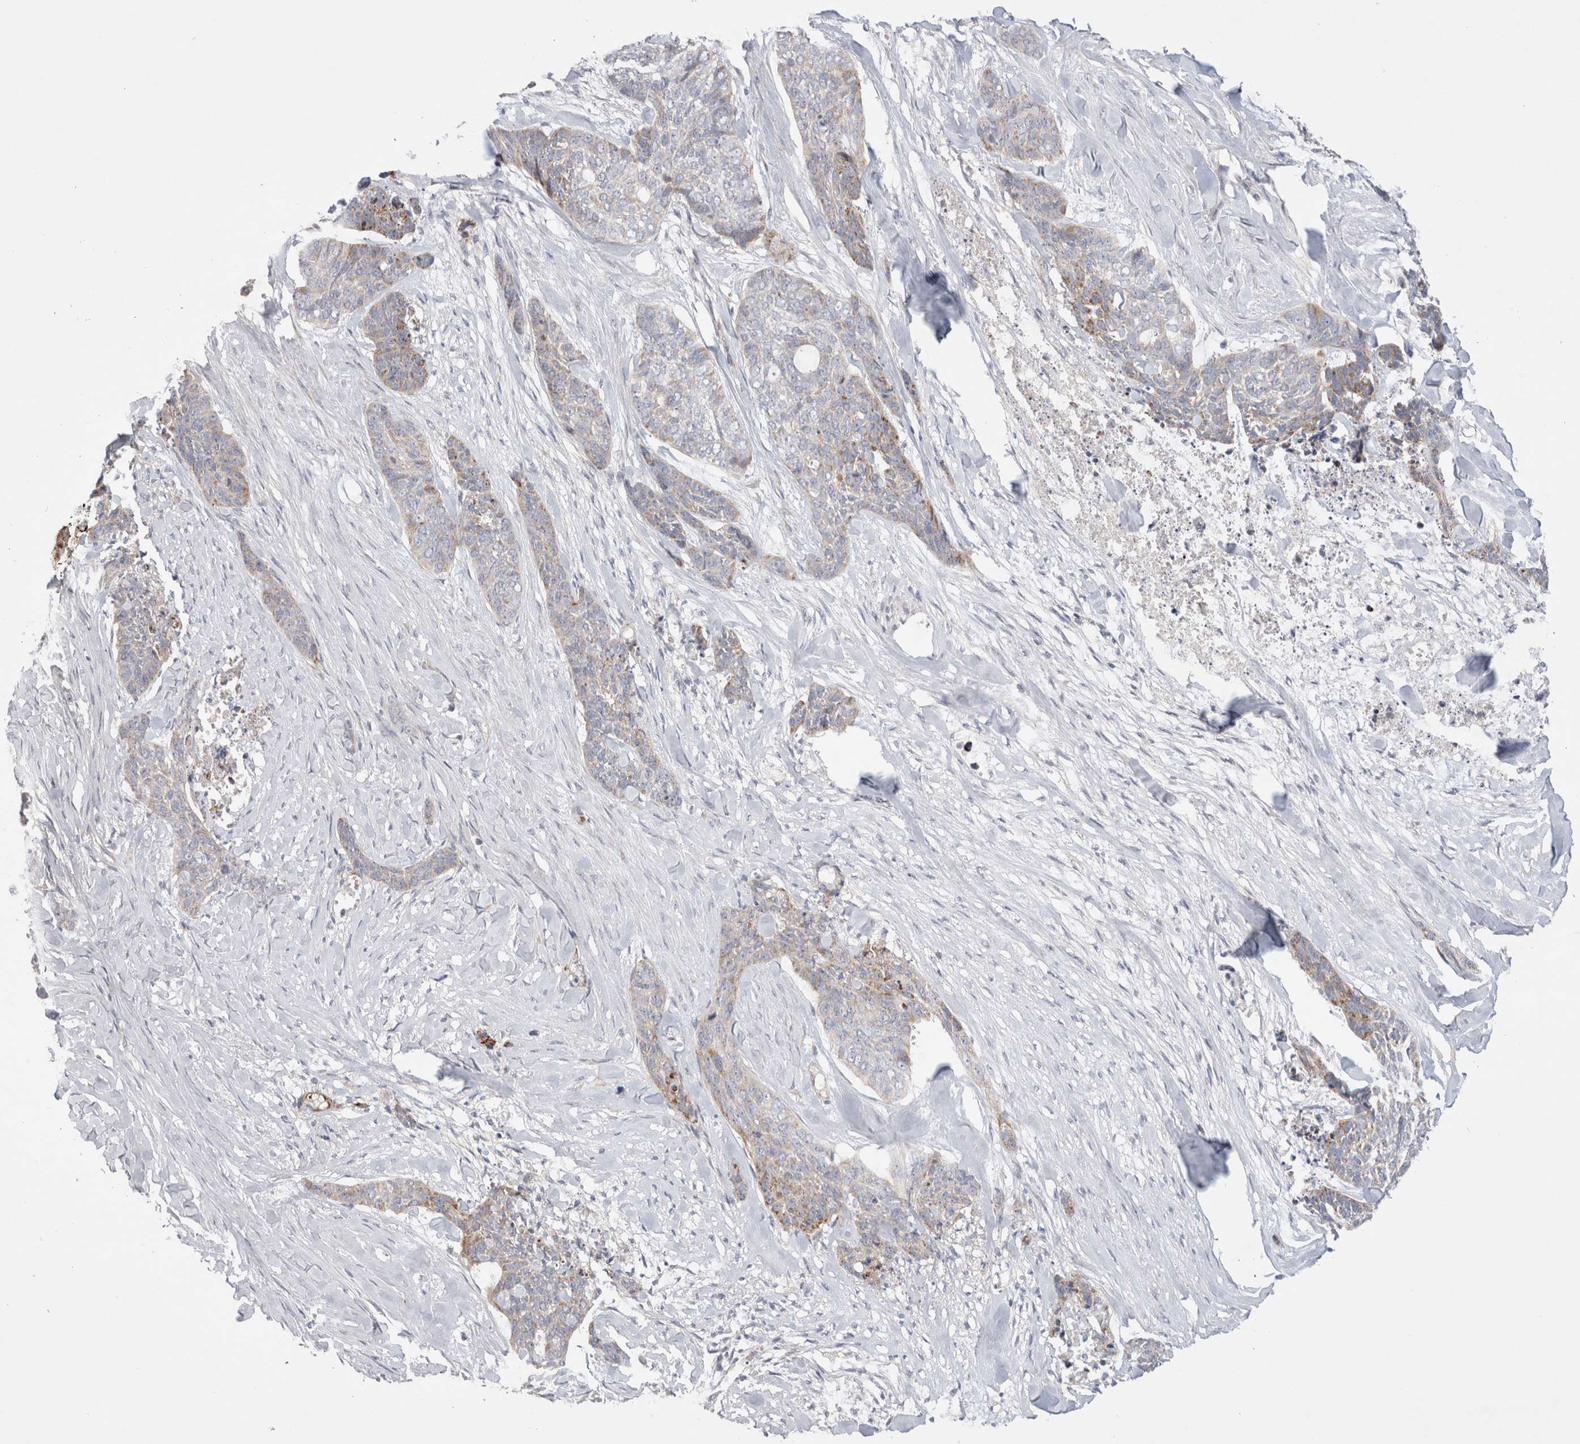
{"staining": {"intensity": "moderate", "quantity": "<25%", "location": "cytoplasmic/membranous"}, "tissue": "skin cancer", "cell_type": "Tumor cells", "image_type": "cancer", "snomed": [{"axis": "morphology", "description": "Basal cell carcinoma"}, {"axis": "topography", "description": "Skin"}], "caption": "An image of human skin cancer (basal cell carcinoma) stained for a protein shows moderate cytoplasmic/membranous brown staining in tumor cells.", "gene": "CHADL", "patient": {"sex": "female", "age": 64}}